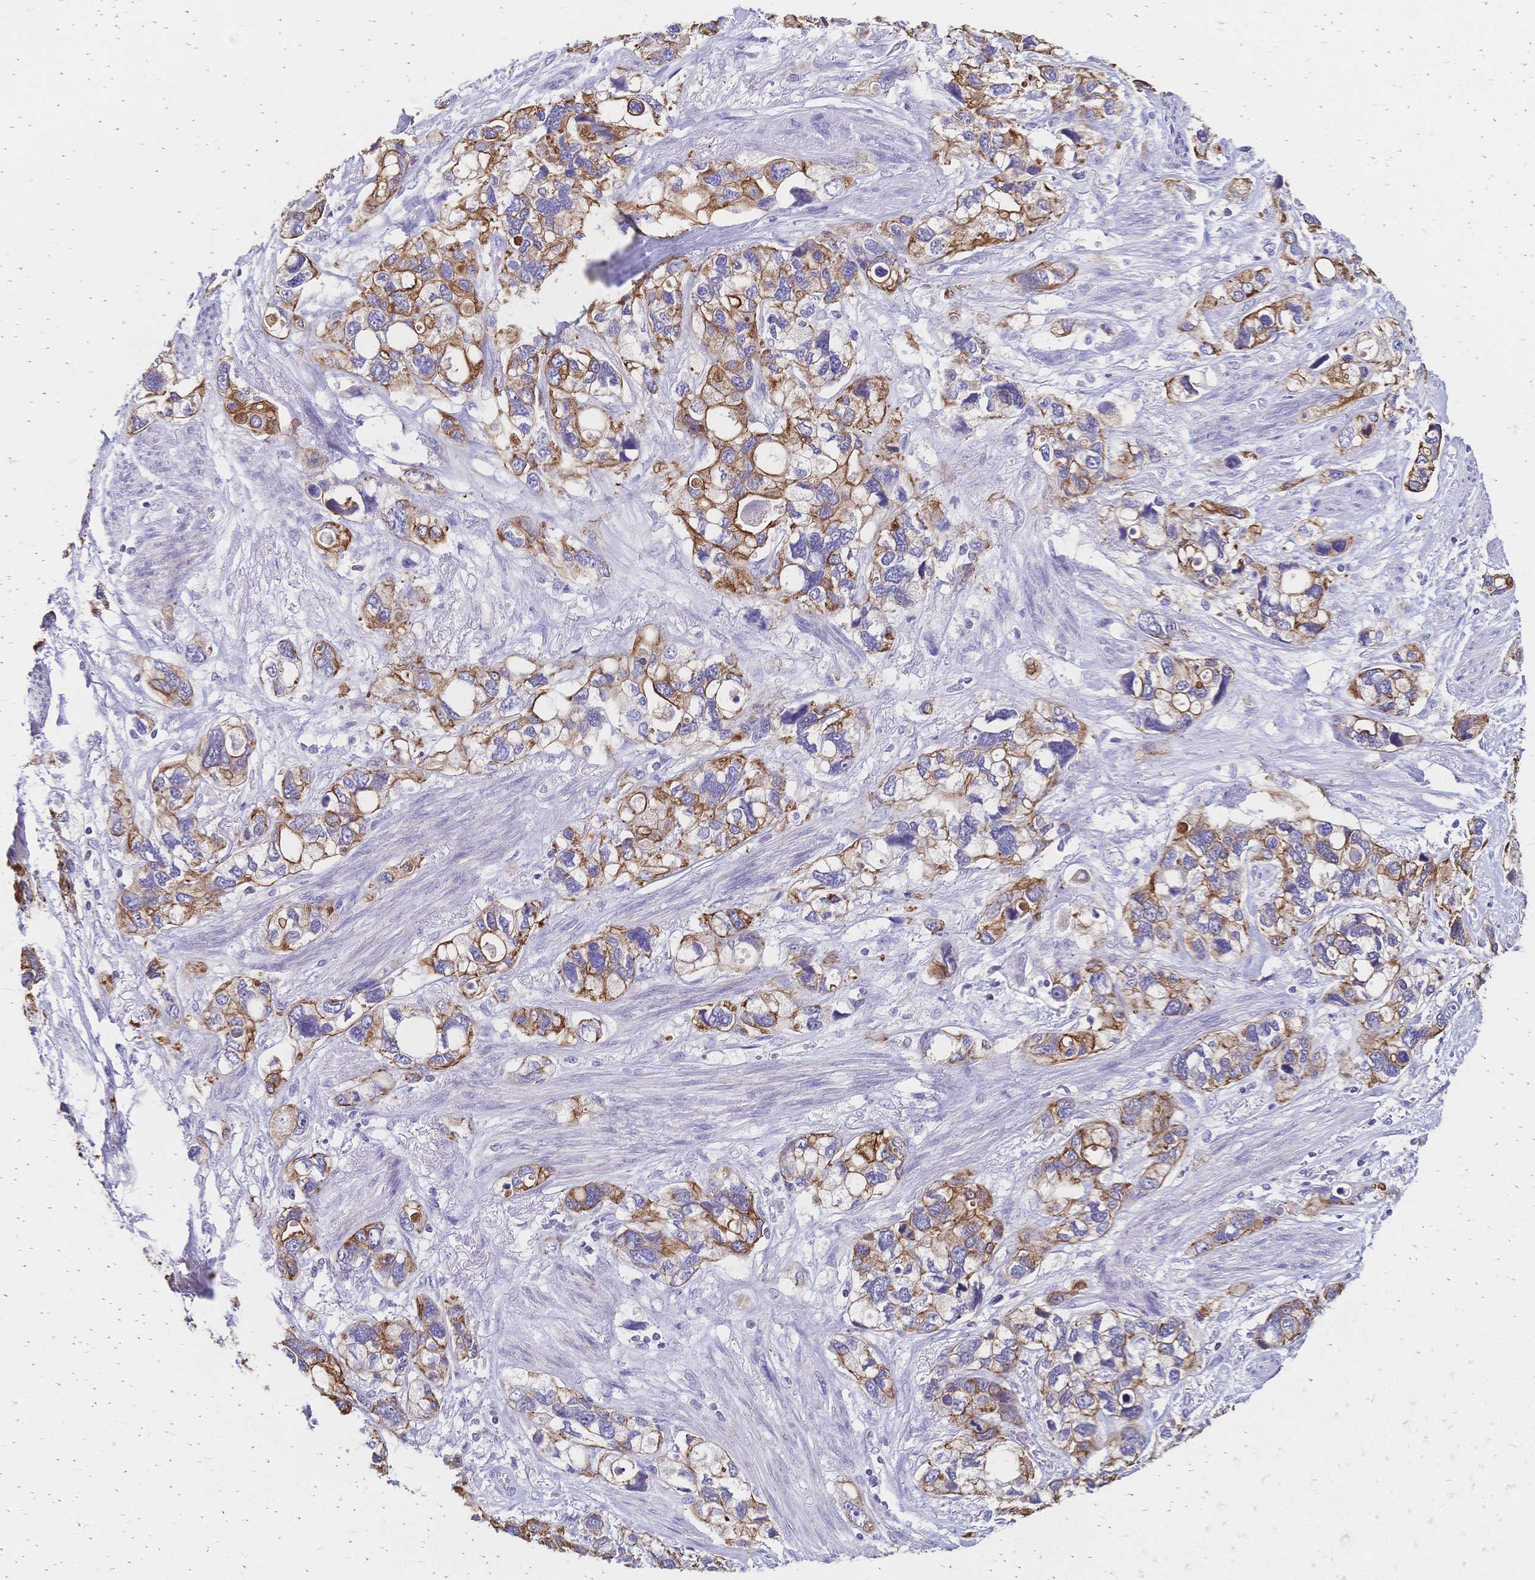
{"staining": {"intensity": "moderate", "quantity": ">75%", "location": "cytoplasmic/membranous"}, "tissue": "stomach cancer", "cell_type": "Tumor cells", "image_type": "cancer", "snomed": [{"axis": "morphology", "description": "Adenocarcinoma, NOS"}, {"axis": "topography", "description": "Stomach, upper"}], "caption": "Adenocarcinoma (stomach) tissue displays moderate cytoplasmic/membranous expression in approximately >75% of tumor cells, visualized by immunohistochemistry.", "gene": "DTNB", "patient": {"sex": "female", "age": 81}}